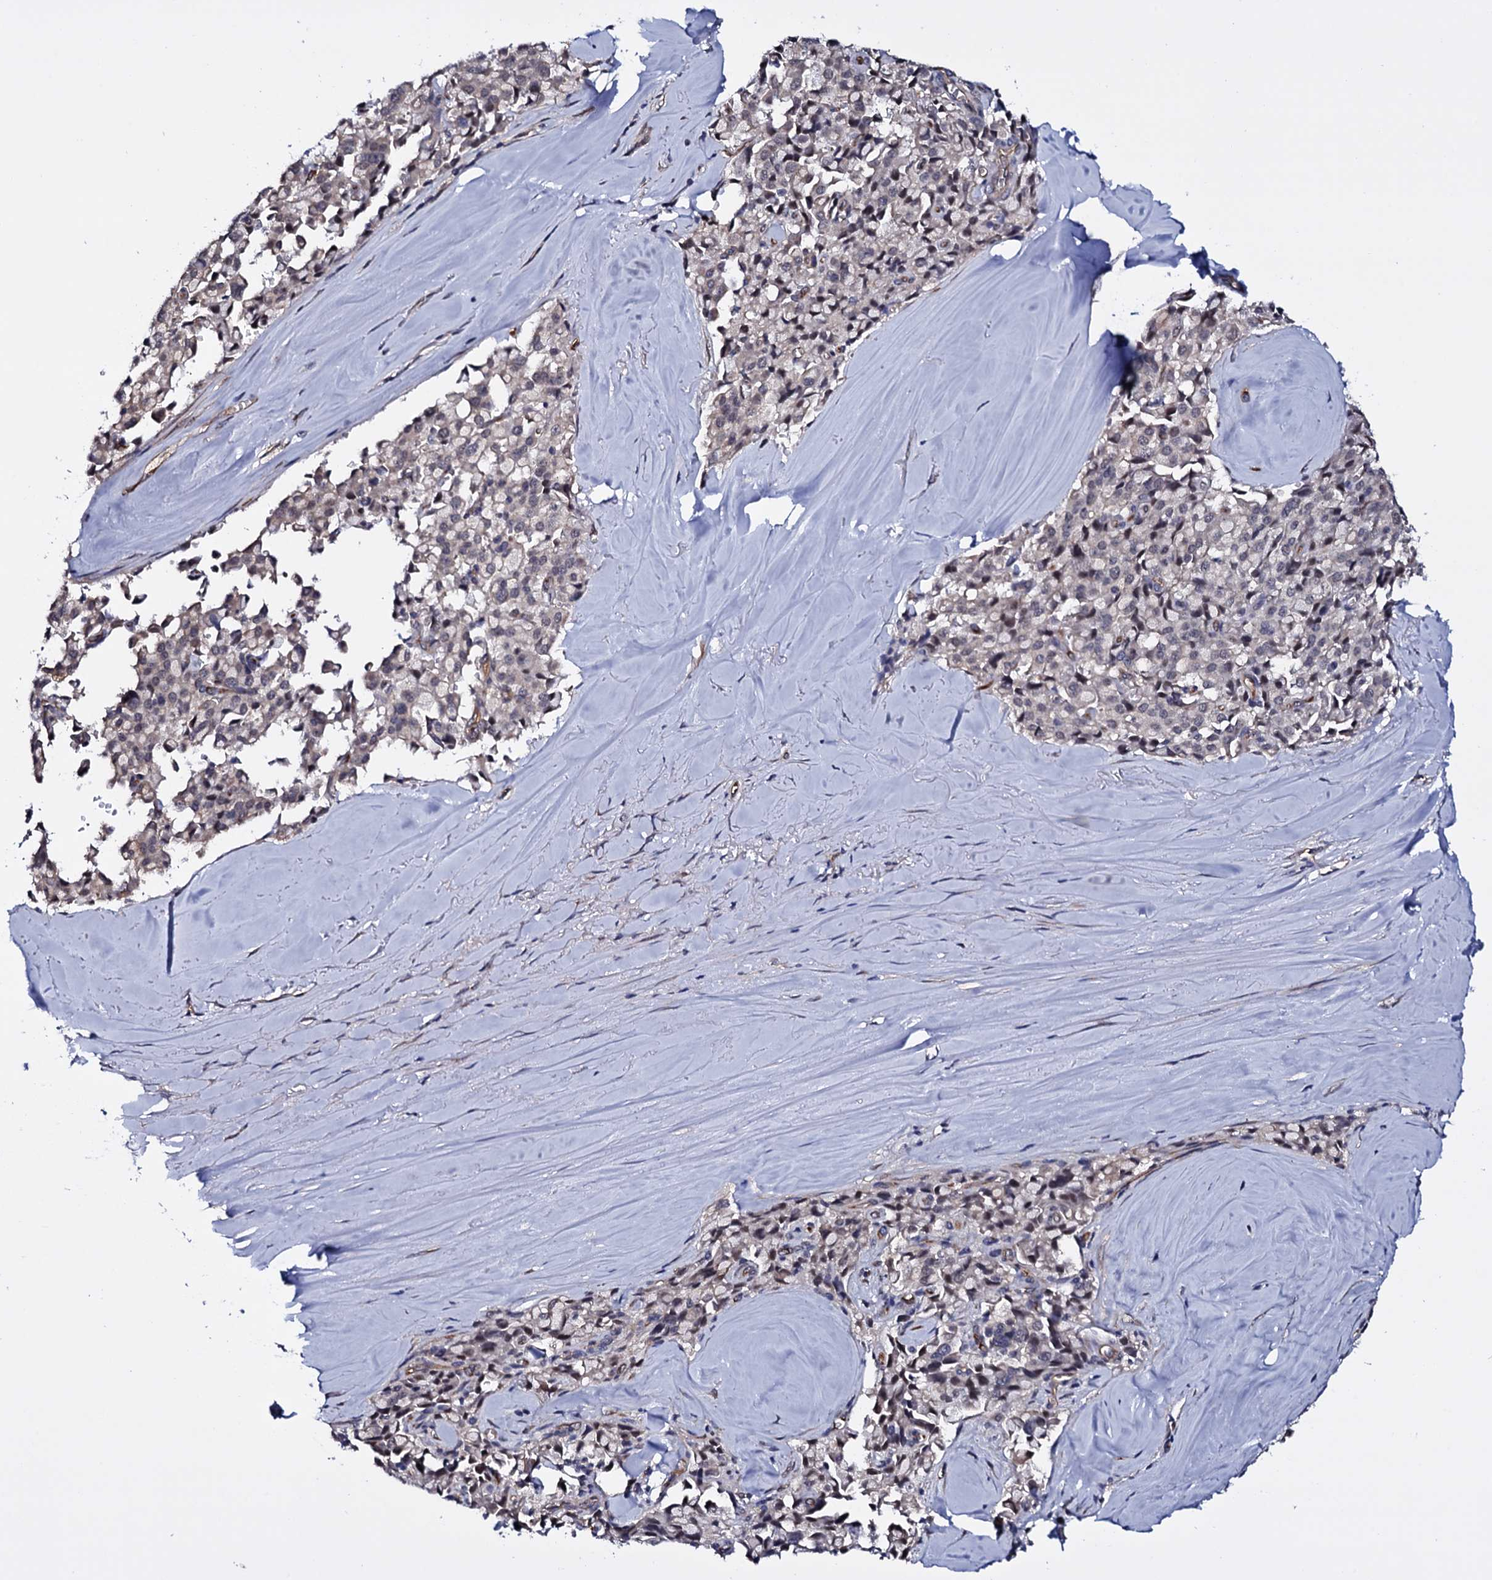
{"staining": {"intensity": "negative", "quantity": "none", "location": "none"}, "tissue": "pancreatic cancer", "cell_type": "Tumor cells", "image_type": "cancer", "snomed": [{"axis": "morphology", "description": "Adenocarcinoma, NOS"}, {"axis": "topography", "description": "Pancreas"}], "caption": "Tumor cells are negative for protein expression in human adenocarcinoma (pancreatic).", "gene": "GAREM1", "patient": {"sex": "male", "age": 65}}